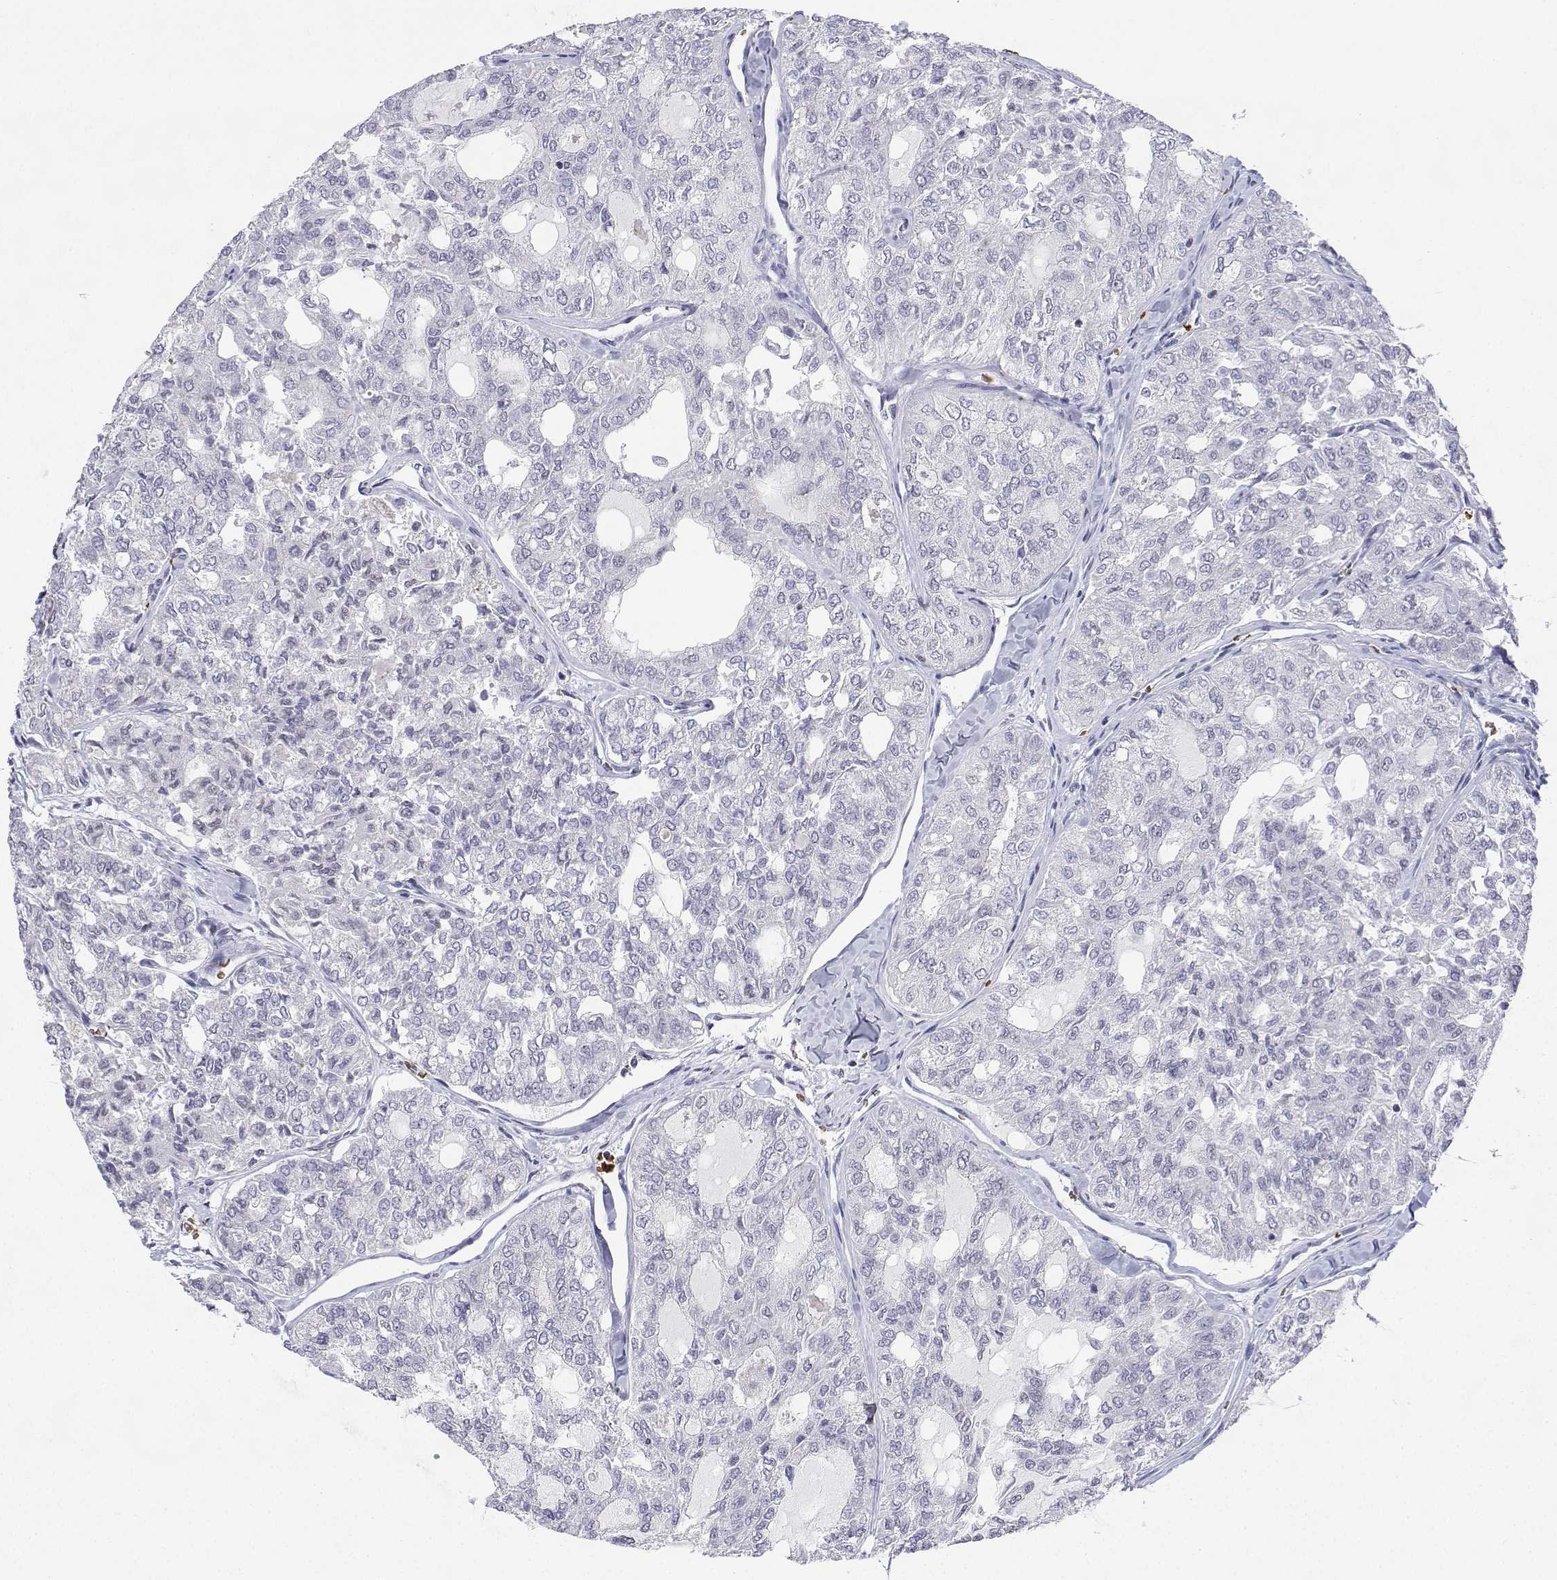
{"staining": {"intensity": "weak", "quantity": "<25%", "location": "nuclear"}, "tissue": "thyroid cancer", "cell_type": "Tumor cells", "image_type": "cancer", "snomed": [{"axis": "morphology", "description": "Follicular adenoma carcinoma, NOS"}, {"axis": "topography", "description": "Thyroid gland"}], "caption": "Image shows no significant protein staining in tumor cells of thyroid follicular adenoma carcinoma. (DAB IHC, high magnification).", "gene": "ADAR", "patient": {"sex": "male", "age": 75}}